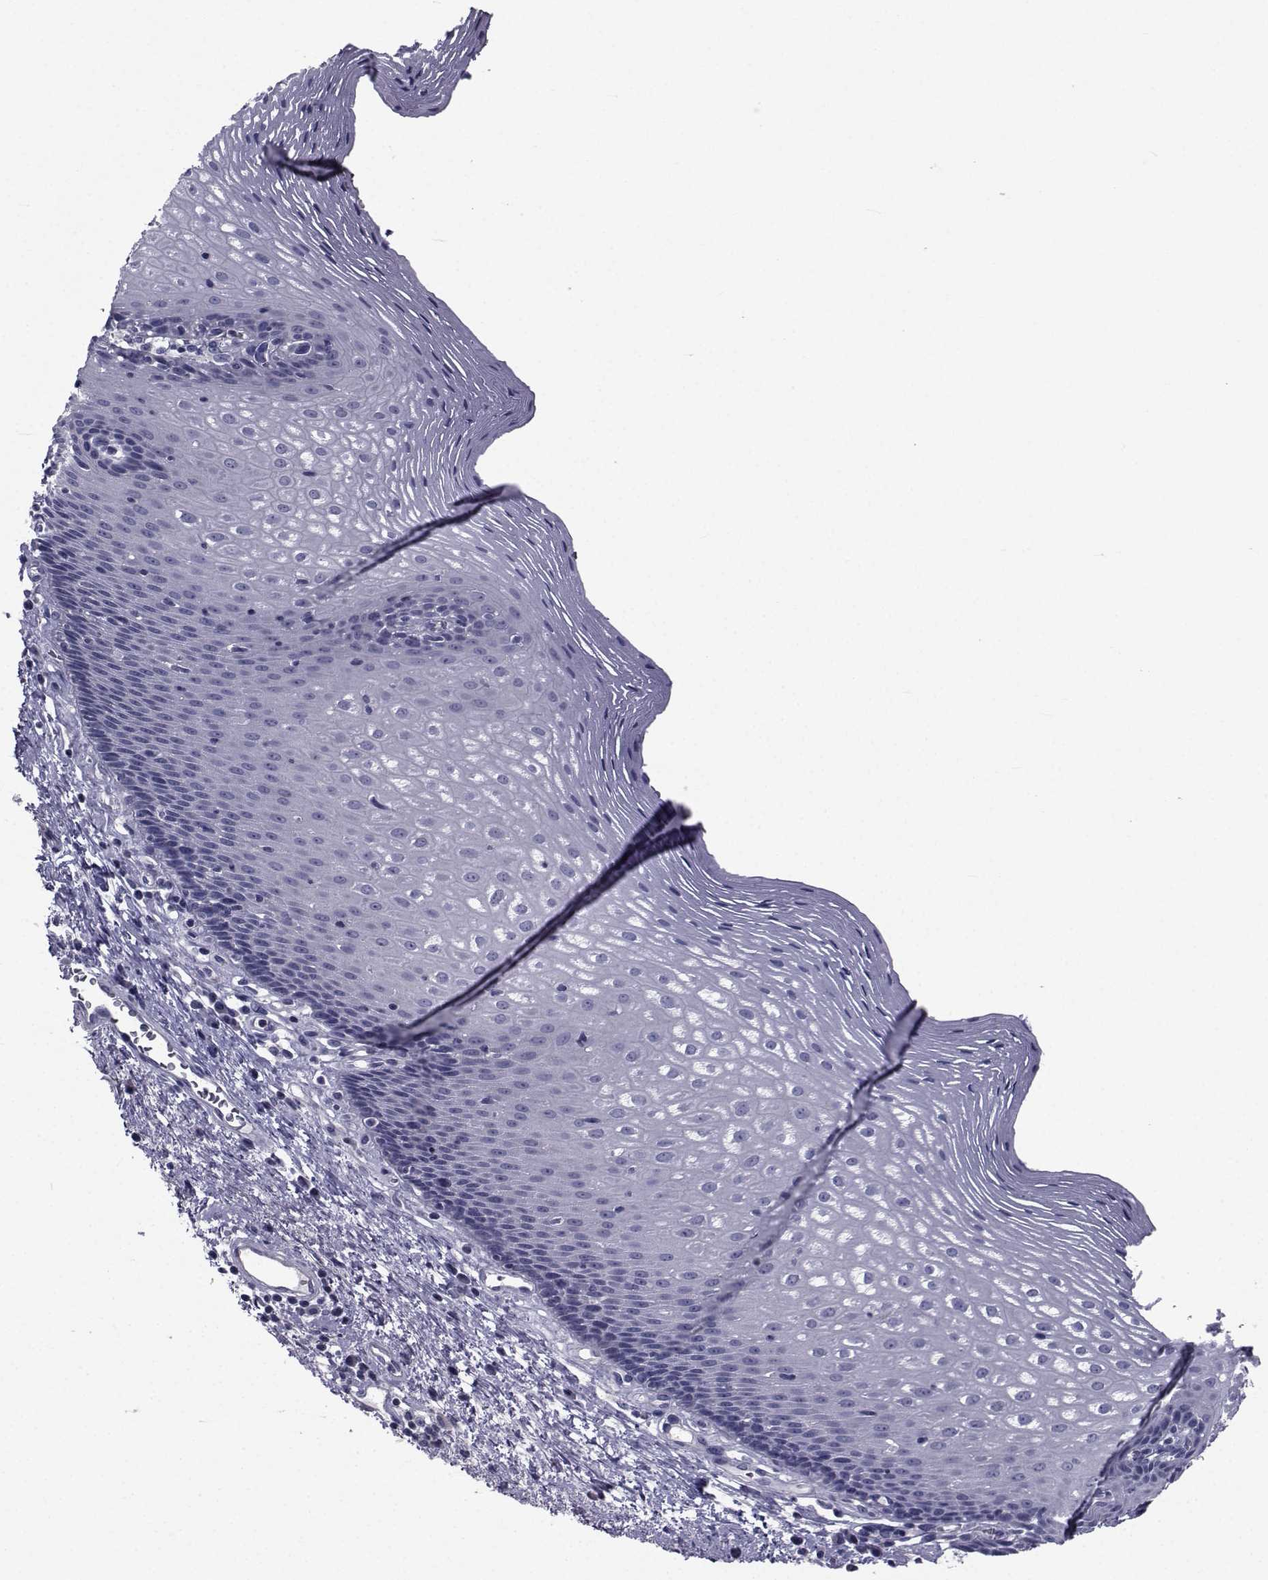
{"staining": {"intensity": "negative", "quantity": "none", "location": "none"}, "tissue": "esophagus", "cell_type": "Squamous epithelial cells", "image_type": "normal", "snomed": [{"axis": "morphology", "description": "Normal tissue, NOS"}, {"axis": "topography", "description": "Esophagus"}], "caption": "High magnification brightfield microscopy of unremarkable esophagus stained with DAB (3,3'-diaminobenzidine) (brown) and counterstained with hematoxylin (blue): squamous epithelial cells show no significant positivity.", "gene": "CHRNA1", "patient": {"sex": "male", "age": 76}}